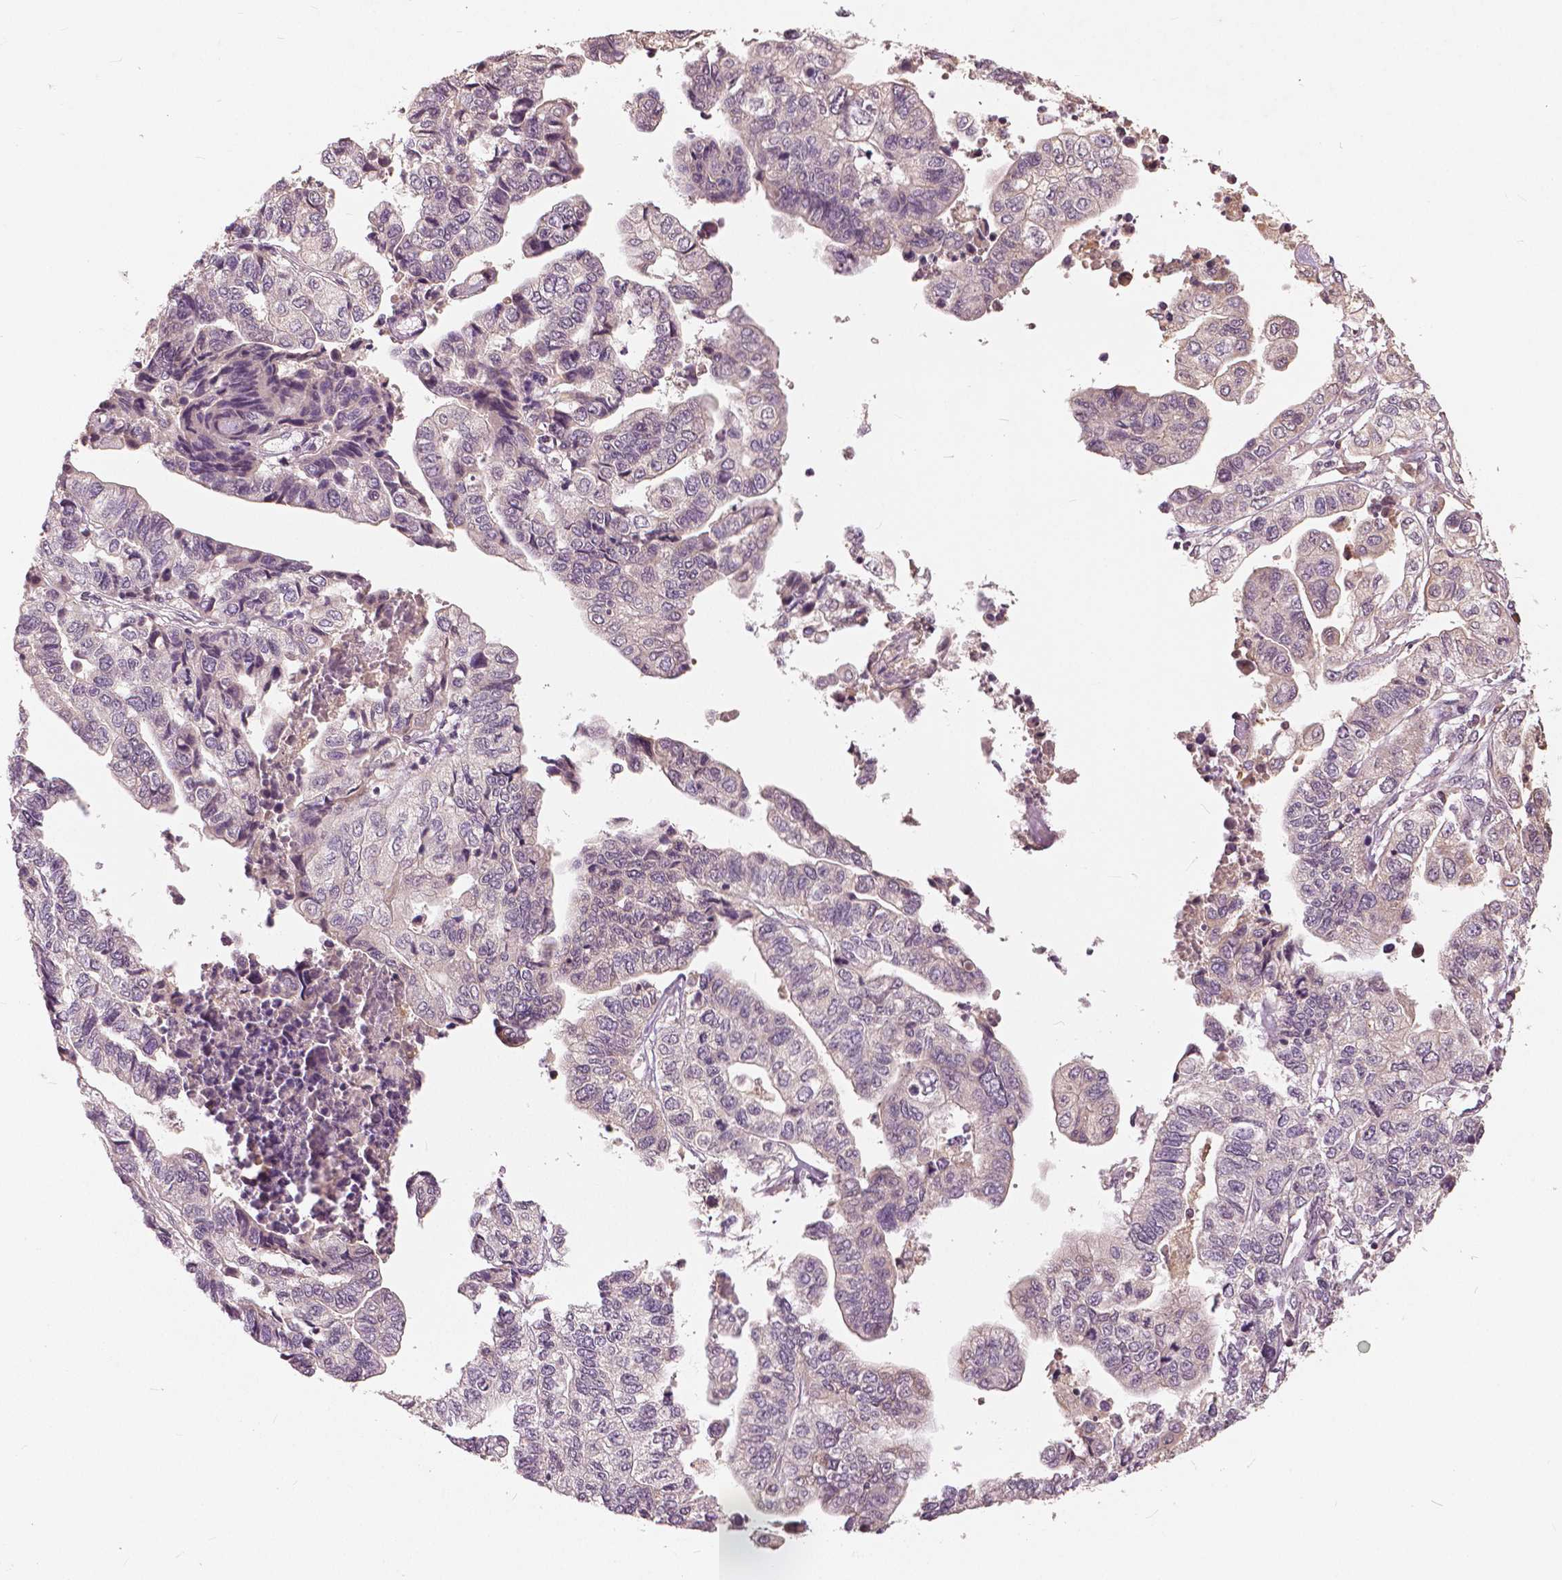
{"staining": {"intensity": "negative", "quantity": "none", "location": "none"}, "tissue": "stomach cancer", "cell_type": "Tumor cells", "image_type": "cancer", "snomed": [{"axis": "morphology", "description": "Adenocarcinoma, NOS"}, {"axis": "topography", "description": "Stomach, upper"}], "caption": "A histopathology image of adenocarcinoma (stomach) stained for a protein reveals no brown staining in tumor cells.", "gene": "ANGPTL4", "patient": {"sex": "female", "age": 67}}